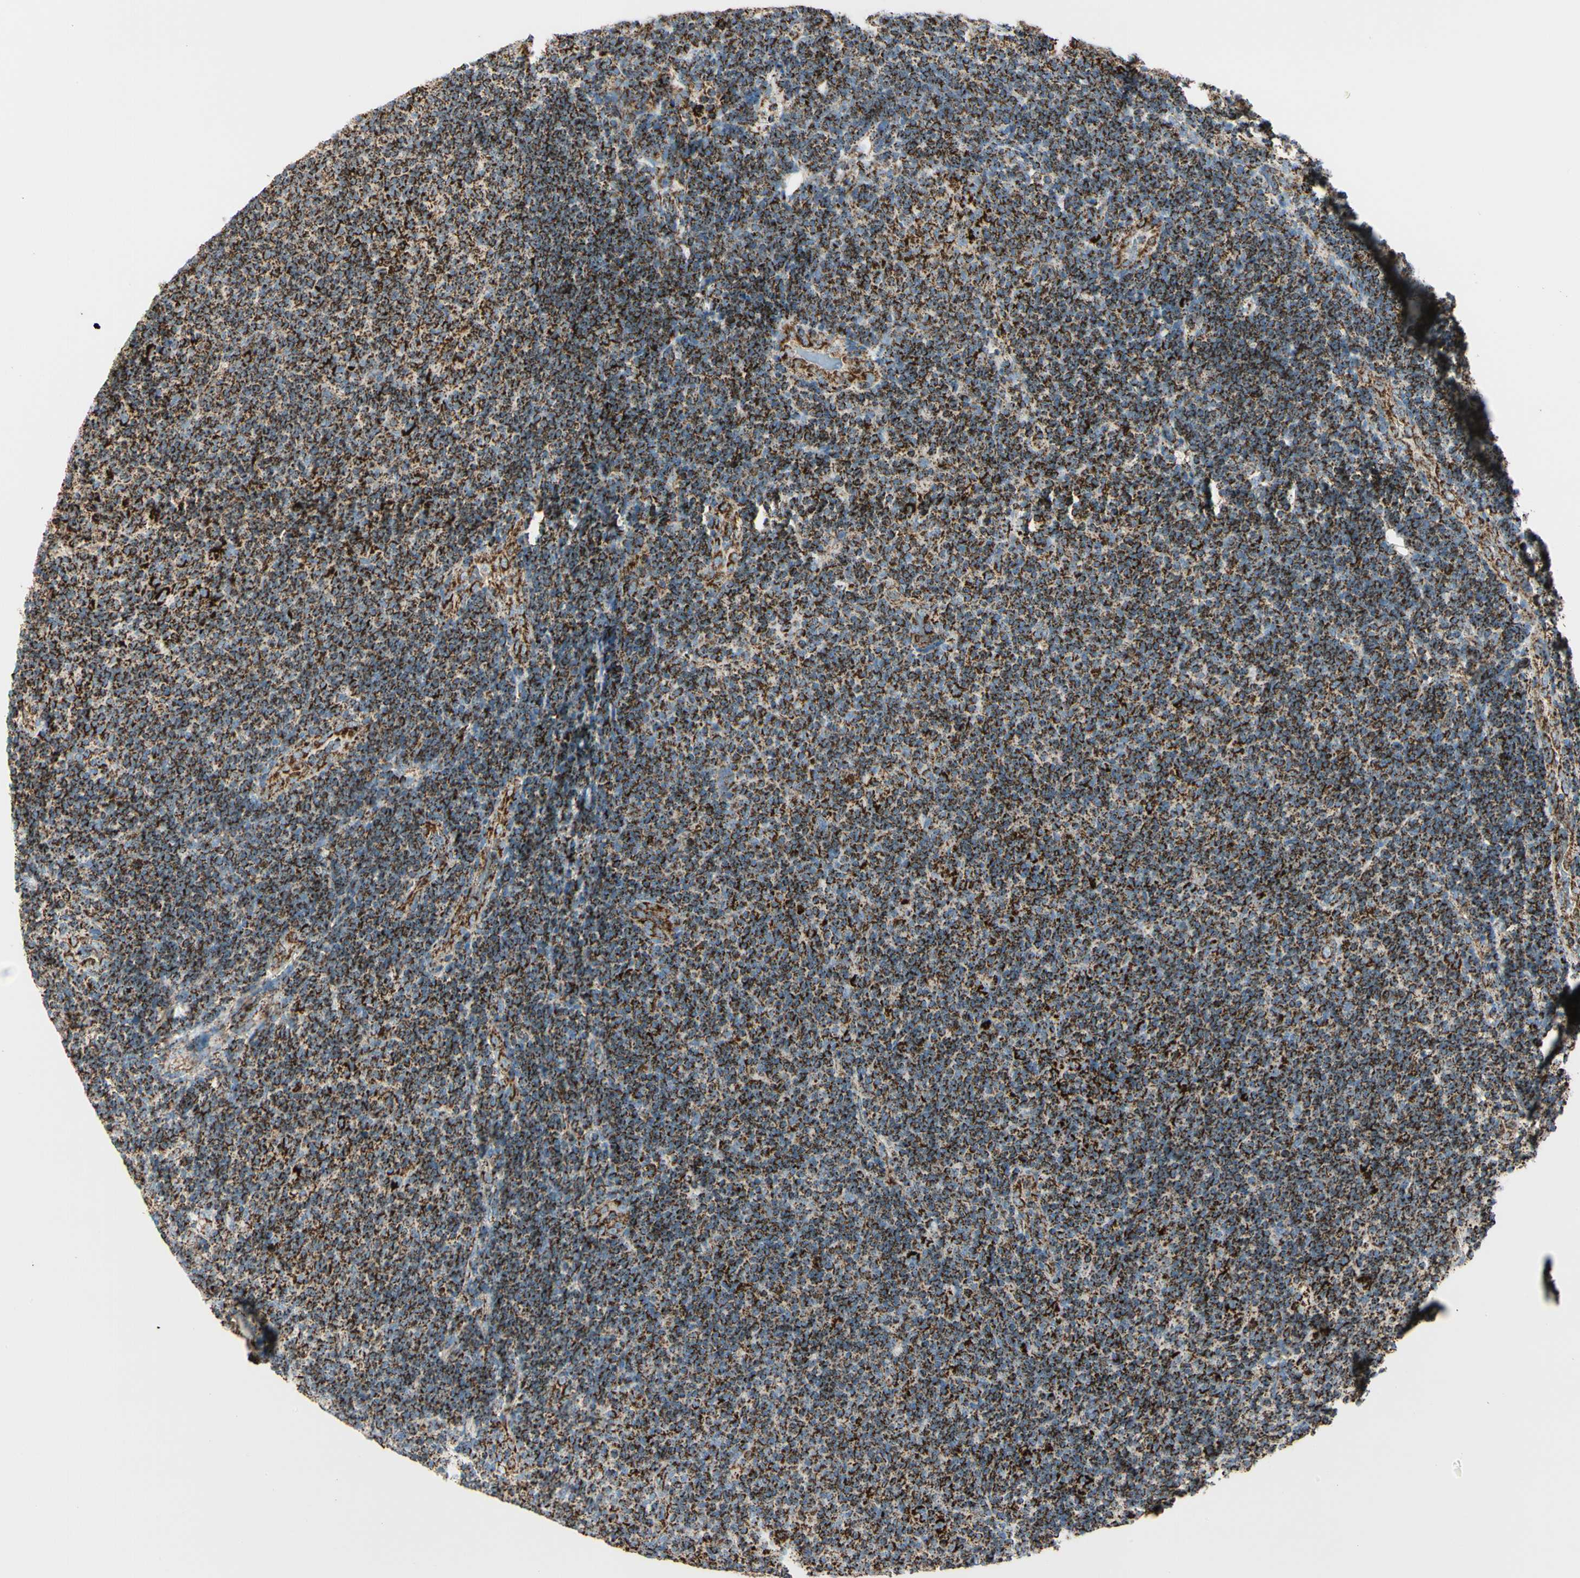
{"staining": {"intensity": "strong", "quantity": ">75%", "location": "cytoplasmic/membranous"}, "tissue": "lymphoma", "cell_type": "Tumor cells", "image_type": "cancer", "snomed": [{"axis": "morphology", "description": "Malignant lymphoma, non-Hodgkin's type, Low grade"}, {"axis": "topography", "description": "Lymph node"}], "caption": "Lymphoma was stained to show a protein in brown. There is high levels of strong cytoplasmic/membranous staining in approximately >75% of tumor cells.", "gene": "ME2", "patient": {"sex": "male", "age": 83}}